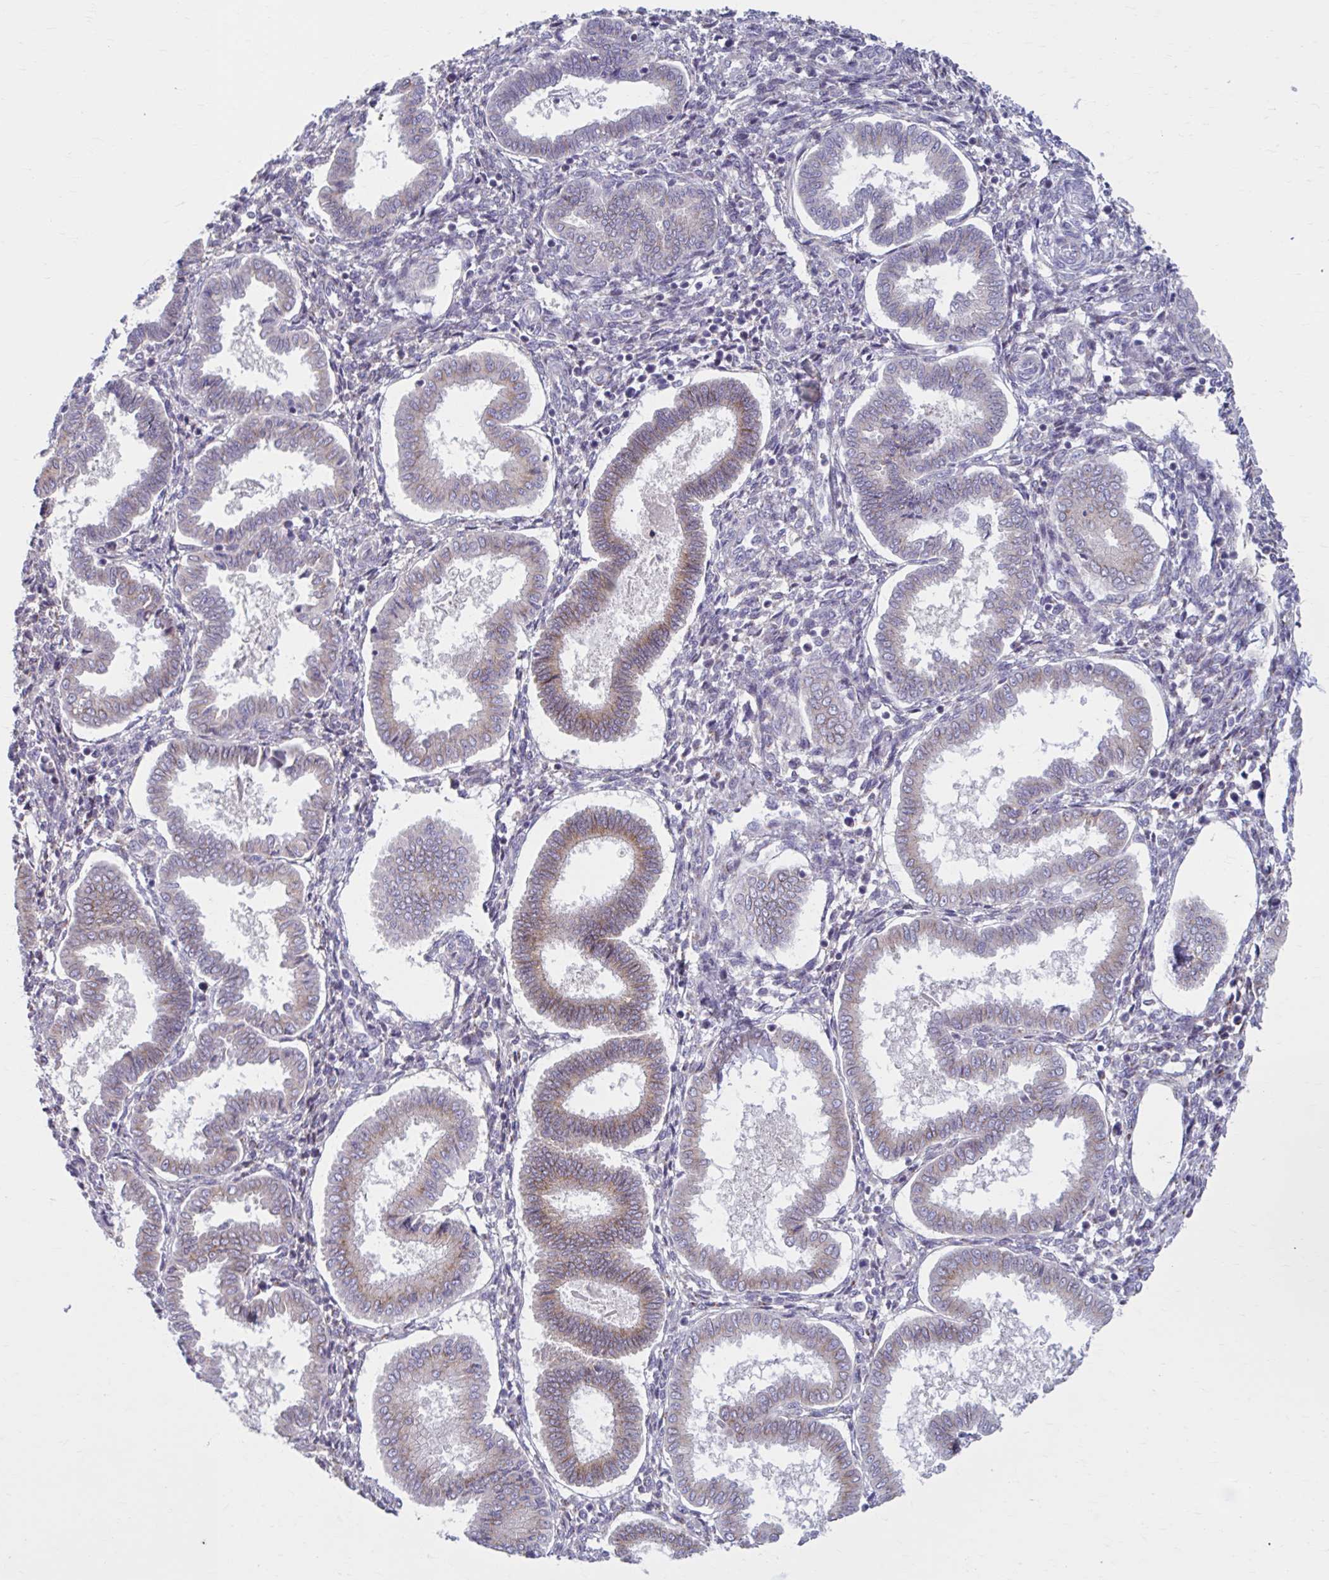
{"staining": {"intensity": "negative", "quantity": "none", "location": "none"}, "tissue": "endometrium", "cell_type": "Cells in endometrial stroma", "image_type": "normal", "snomed": [{"axis": "morphology", "description": "Normal tissue, NOS"}, {"axis": "topography", "description": "Endometrium"}], "caption": "Cells in endometrial stroma are negative for brown protein staining in normal endometrium.", "gene": "CHST3", "patient": {"sex": "female", "age": 24}}